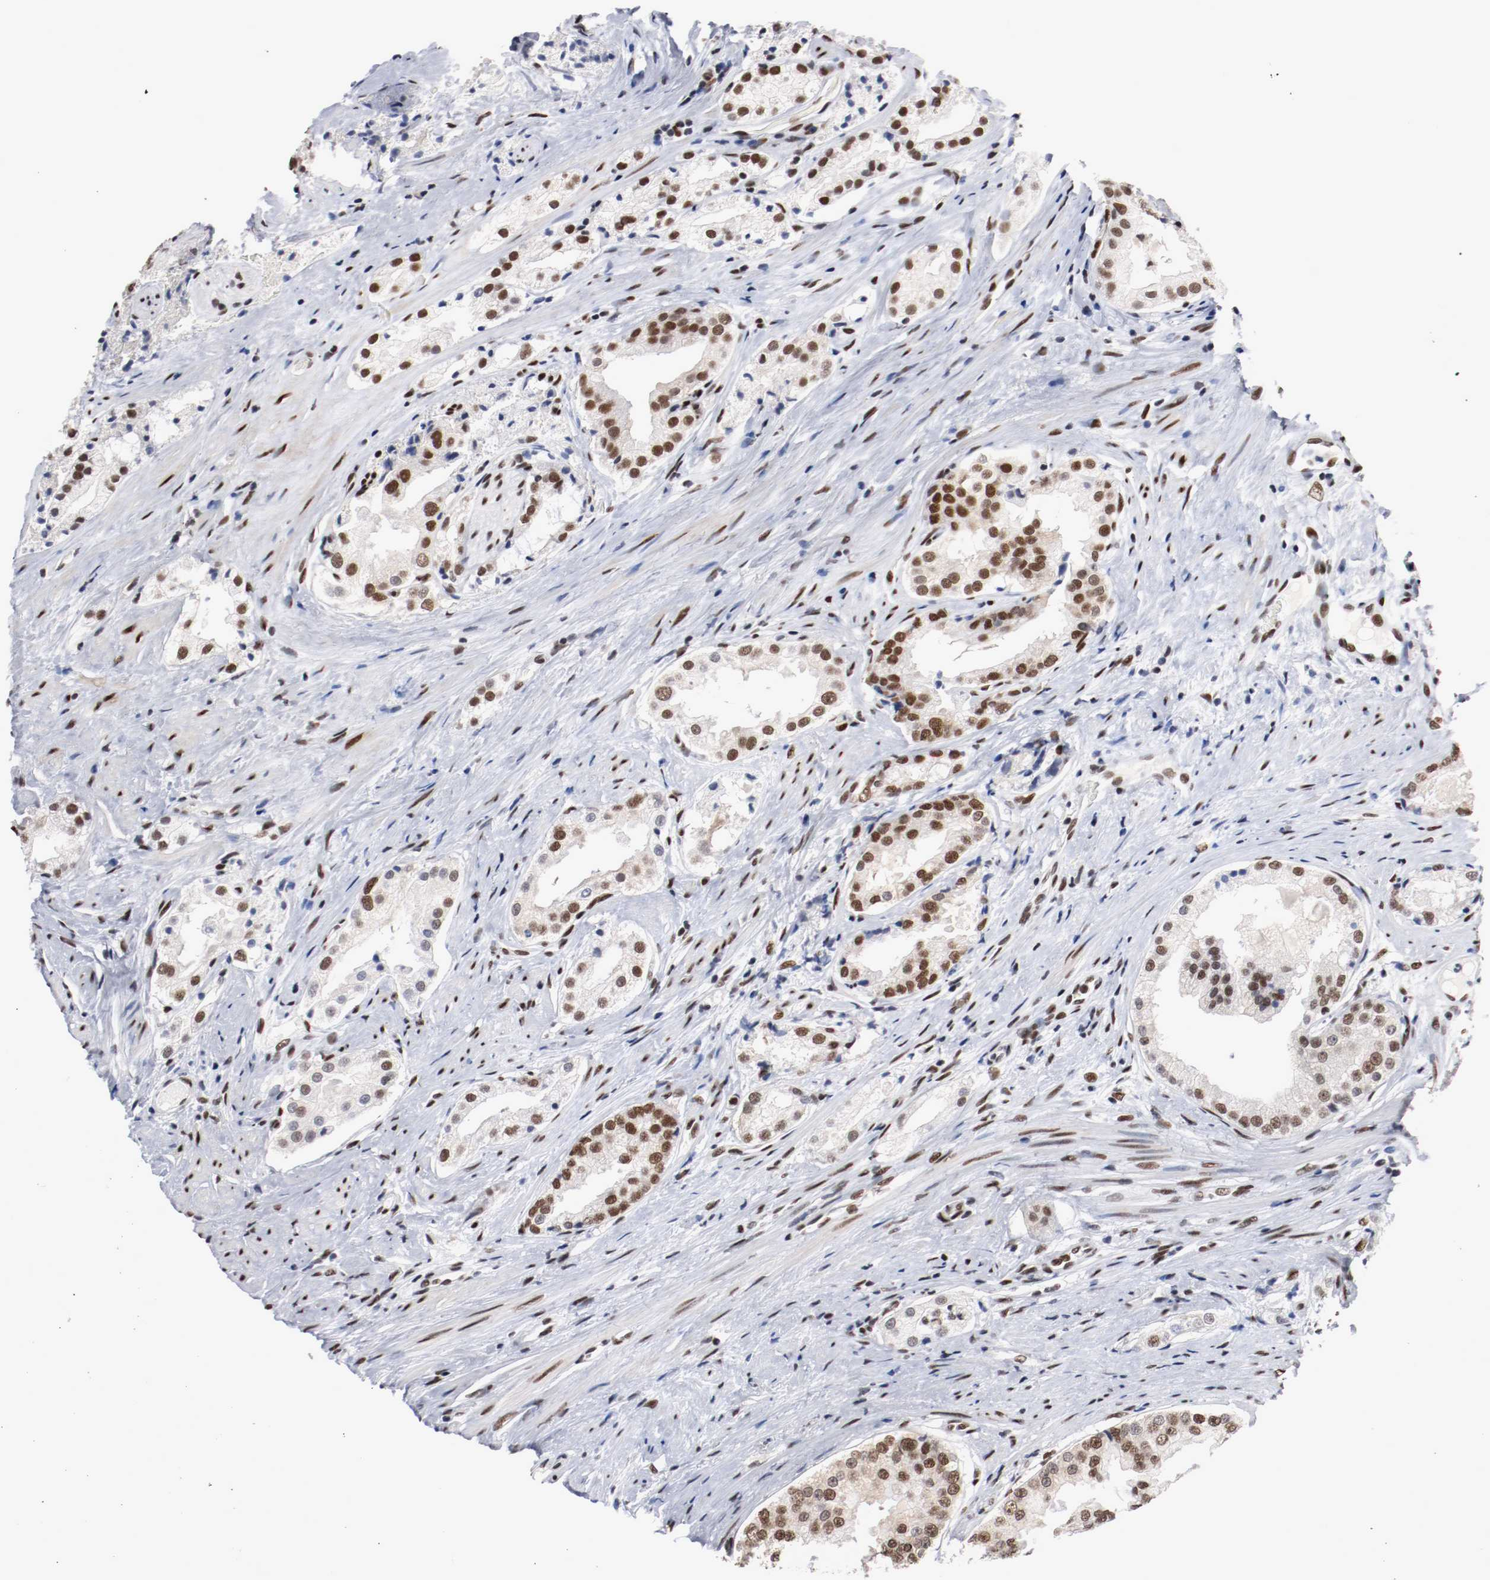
{"staining": {"intensity": "strong", "quantity": ">75%", "location": "nuclear"}, "tissue": "prostate cancer", "cell_type": "Tumor cells", "image_type": "cancer", "snomed": [{"axis": "morphology", "description": "Adenocarcinoma, High grade"}, {"axis": "topography", "description": "Prostate"}], "caption": "An immunohistochemistry image of neoplastic tissue is shown. Protein staining in brown highlights strong nuclear positivity in high-grade adenocarcinoma (prostate) within tumor cells.", "gene": "MEF2D", "patient": {"sex": "male", "age": 73}}